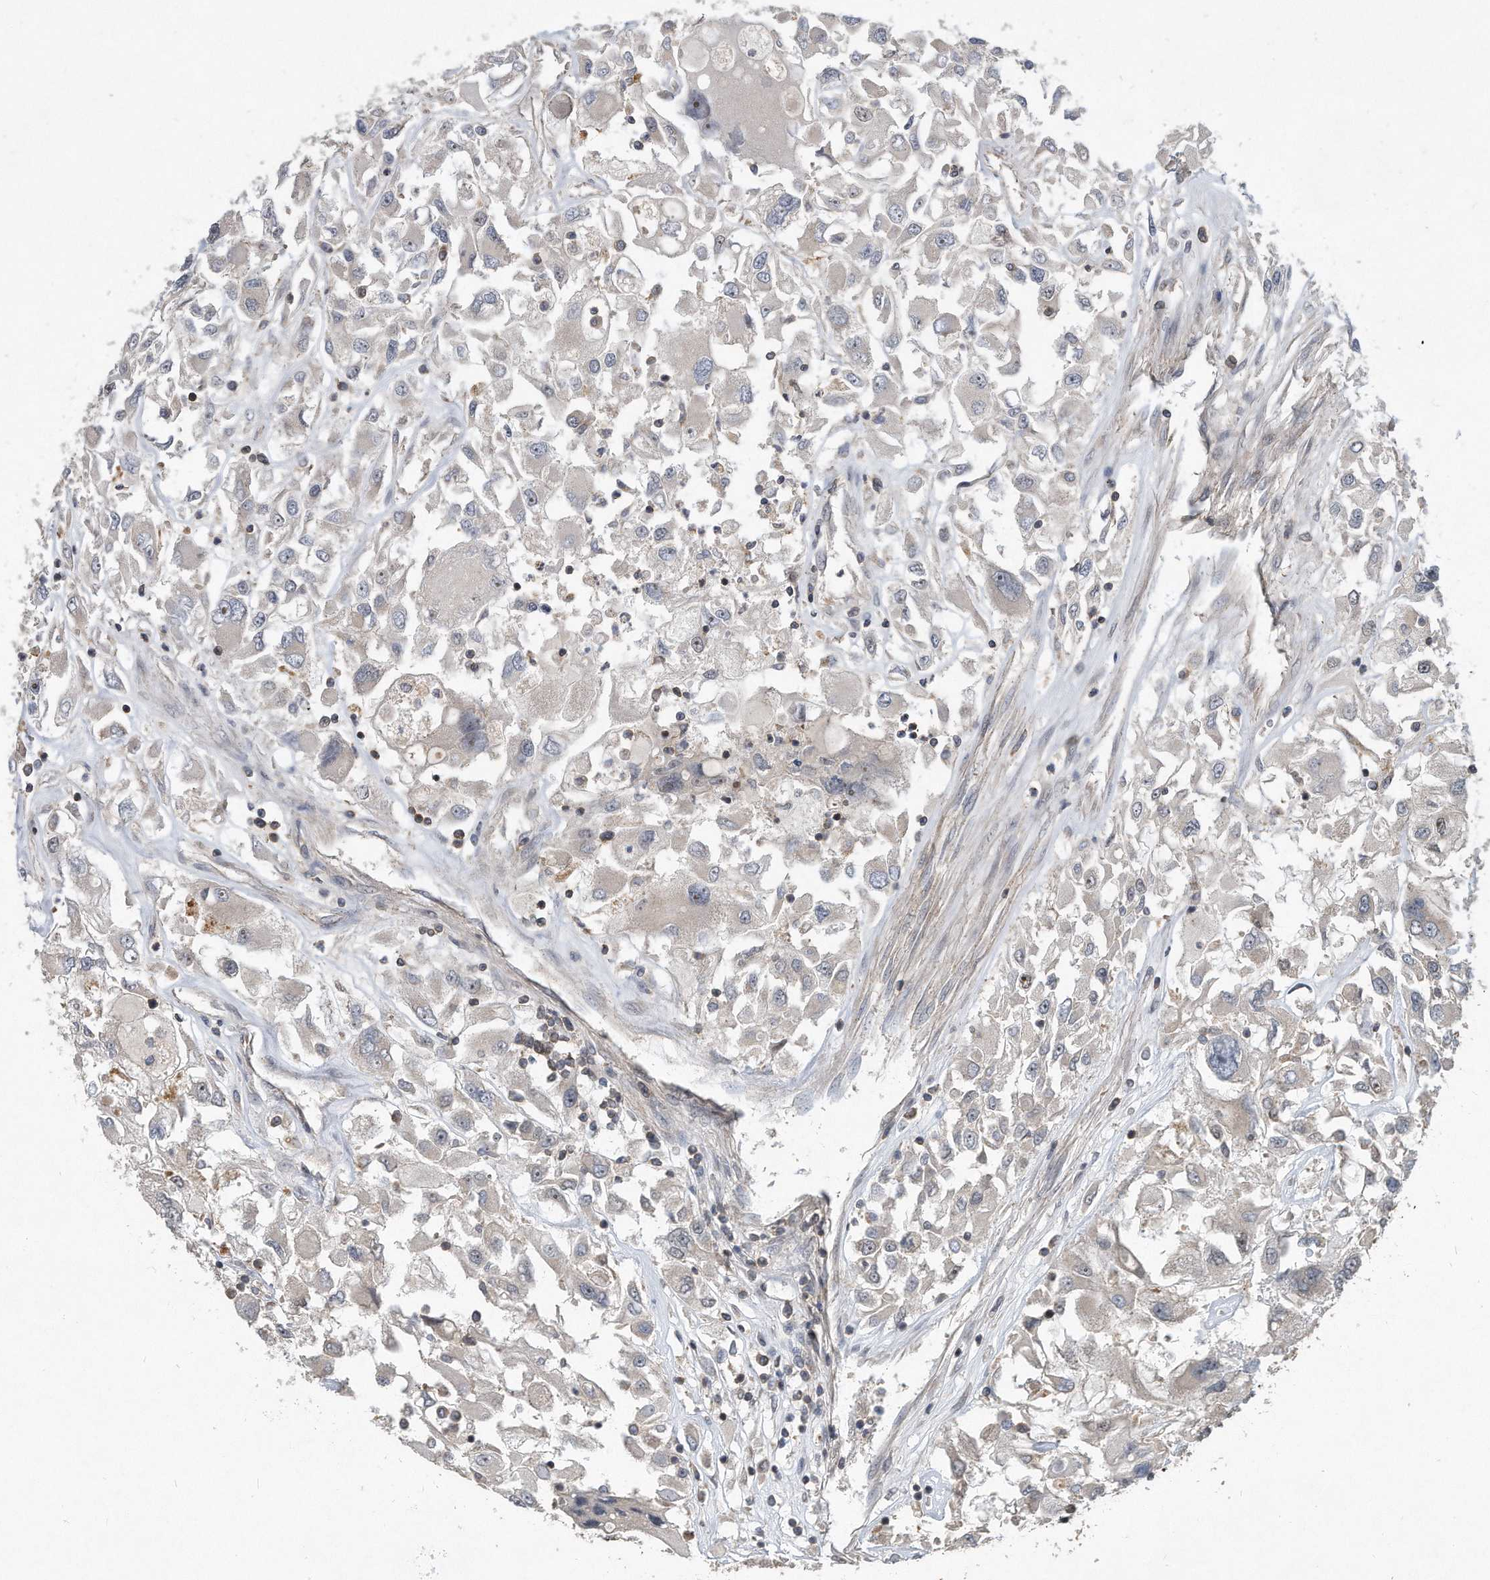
{"staining": {"intensity": "negative", "quantity": "none", "location": "none"}, "tissue": "renal cancer", "cell_type": "Tumor cells", "image_type": "cancer", "snomed": [{"axis": "morphology", "description": "Adenocarcinoma, NOS"}, {"axis": "topography", "description": "Kidney"}], "caption": "Immunohistochemical staining of renal cancer (adenocarcinoma) shows no significant positivity in tumor cells.", "gene": "PGBD2", "patient": {"sex": "female", "age": 52}}